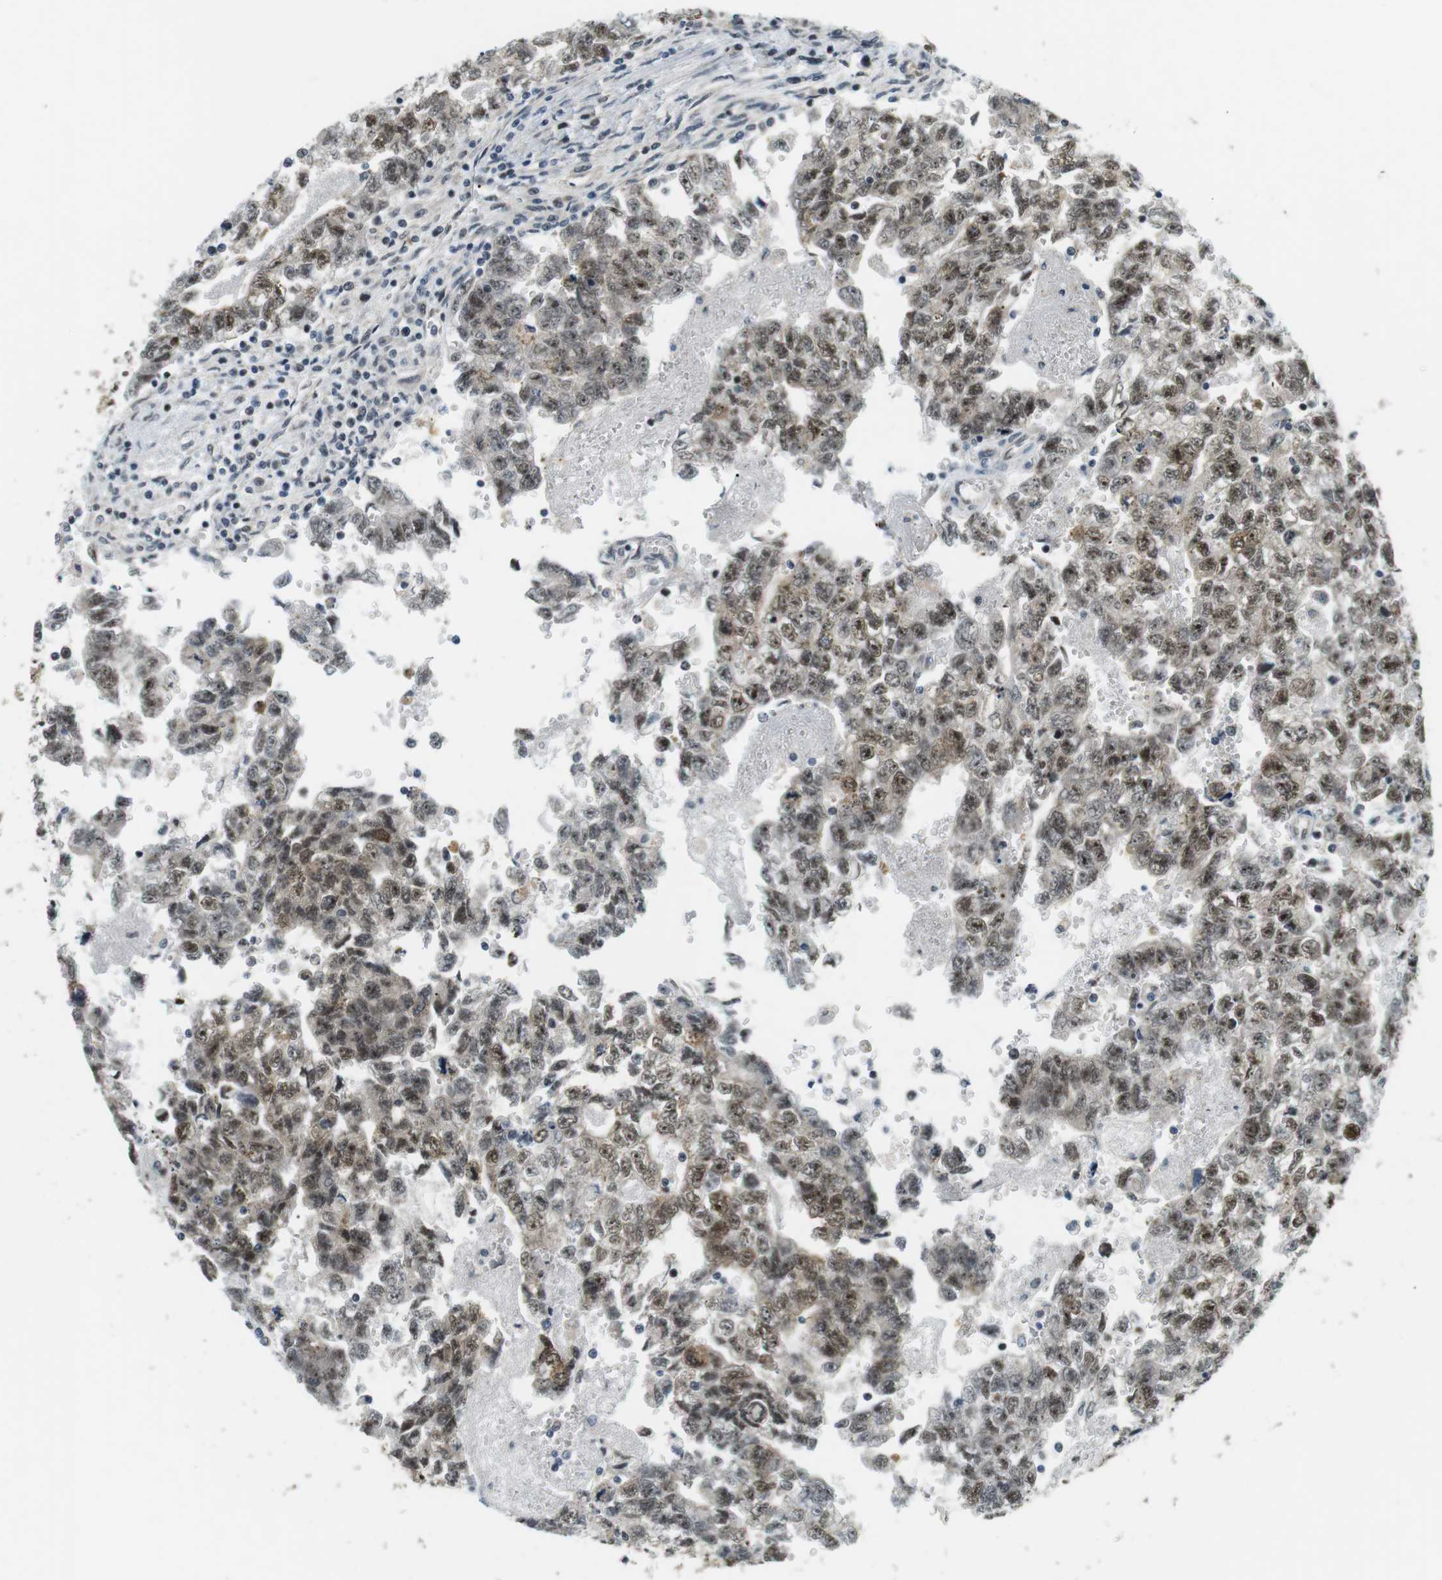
{"staining": {"intensity": "moderate", "quantity": ">75%", "location": "cytoplasmic/membranous,nuclear"}, "tissue": "testis cancer", "cell_type": "Tumor cells", "image_type": "cancer", "snomed": [{"axis": "morphology", "description": "Seminoma, NOS"}, {"axis": "morphology", "description": "Carcinoma, Embryonal, NOS"}, {"axis": "topography", "description": "Testis"}], "caption": "IHC of human testis cancer exhibits medium levels of moderate cytoplasmic/membranous and nuclear expression in approximately >75% of tumor cells.", "gene": "CSNK2B", "patient": {"sex": "male", "age": 38}}